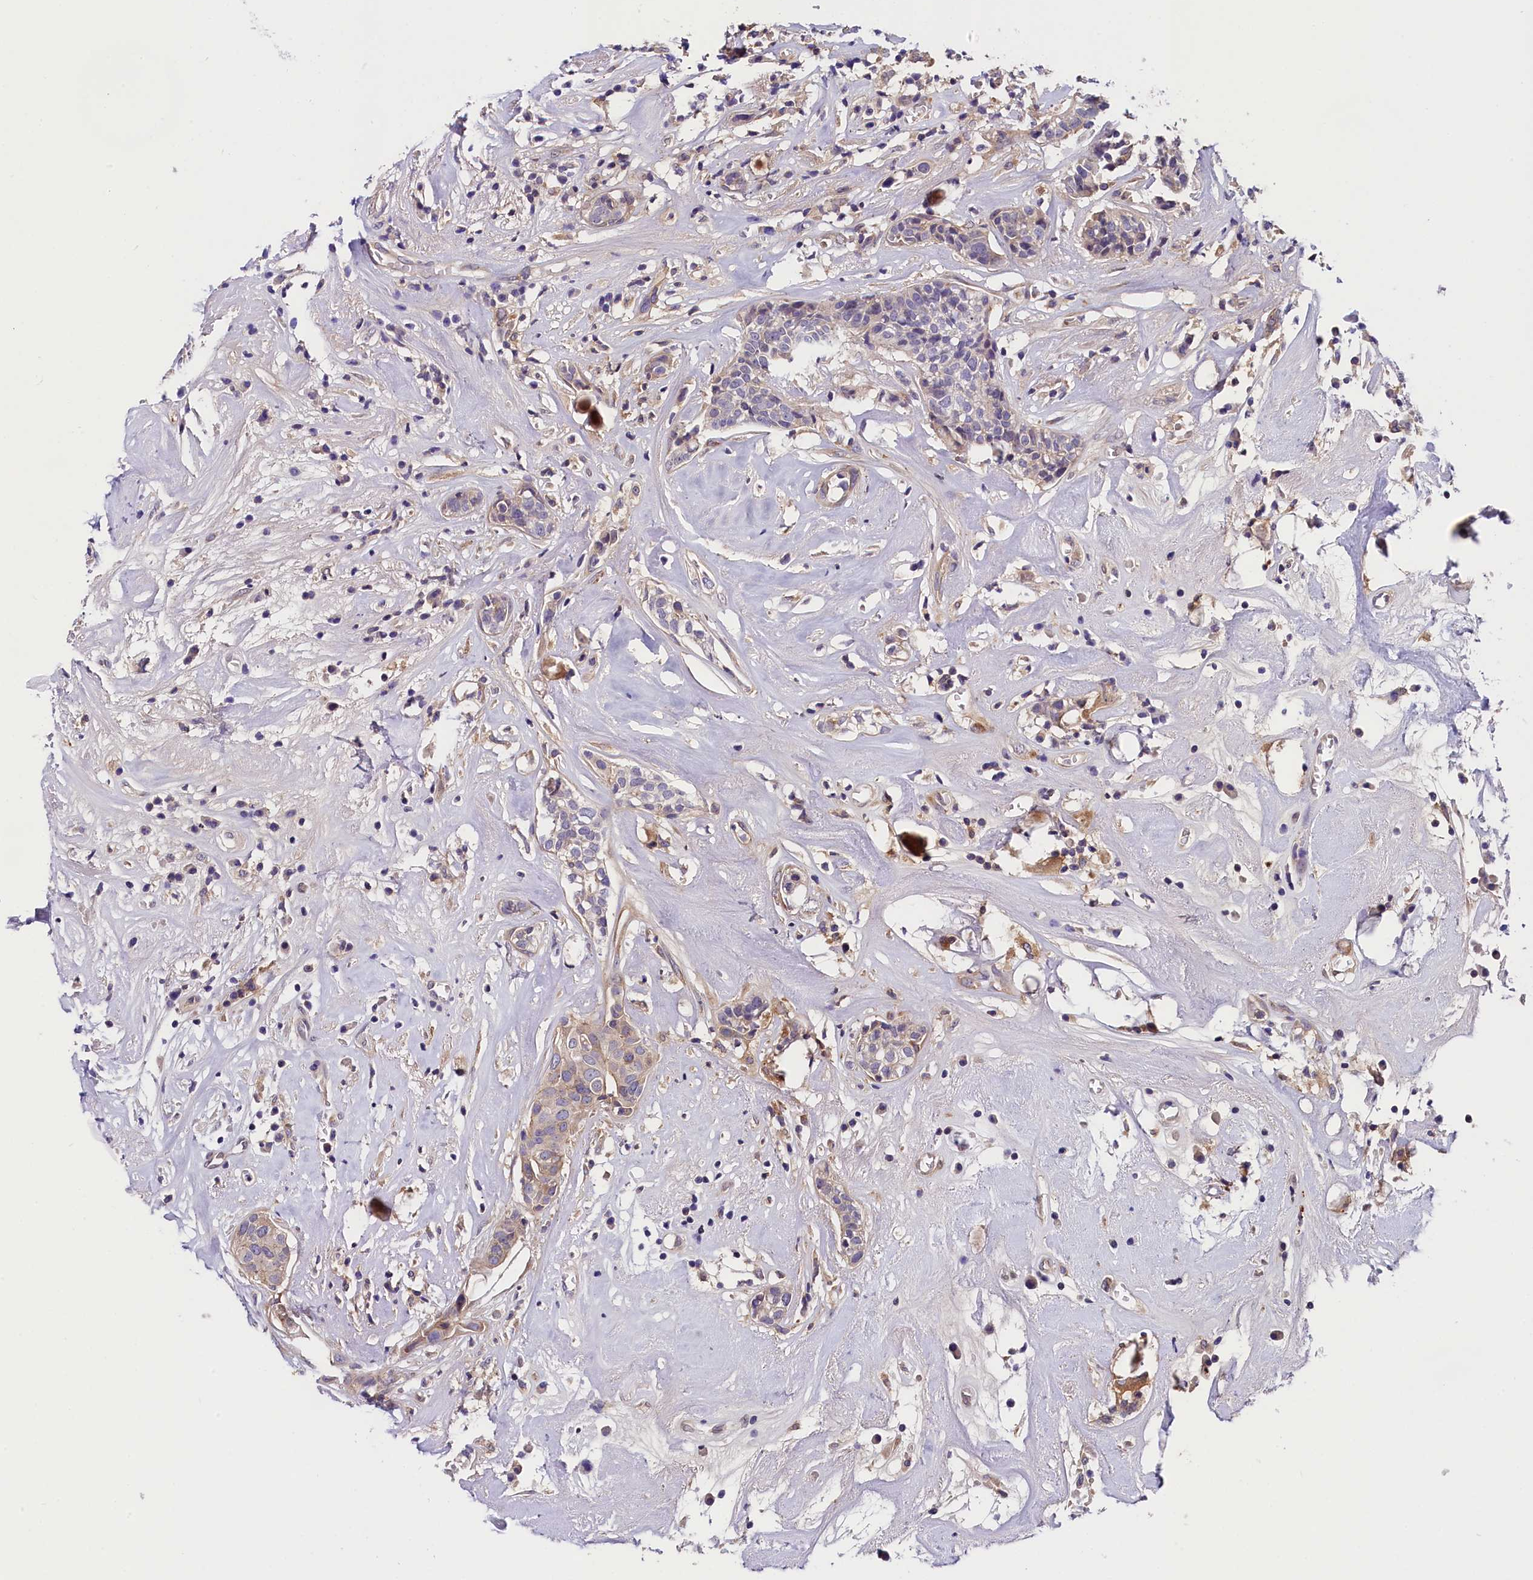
{"staining": {"intensity": "negative", "quantity": "none", "location": "none"}, "tissue": "head and neck cancer", "cell_type": "Tumor cells", "image_type": "cancer", "snomed": [{"axis": "morphology", "description": "Adenocarcinoma, NOS"}, {"axis": "topography", "description": "Salivary gland"}, {"axis": "topography", "description": "Head-Neck"}], "caption": "Immunohistochemistry of head and neck adenocarcinoma demonstrates no staining in tumor cells.", "gene": "OAS3", "patient": {"sex": "female", "age": 65}}